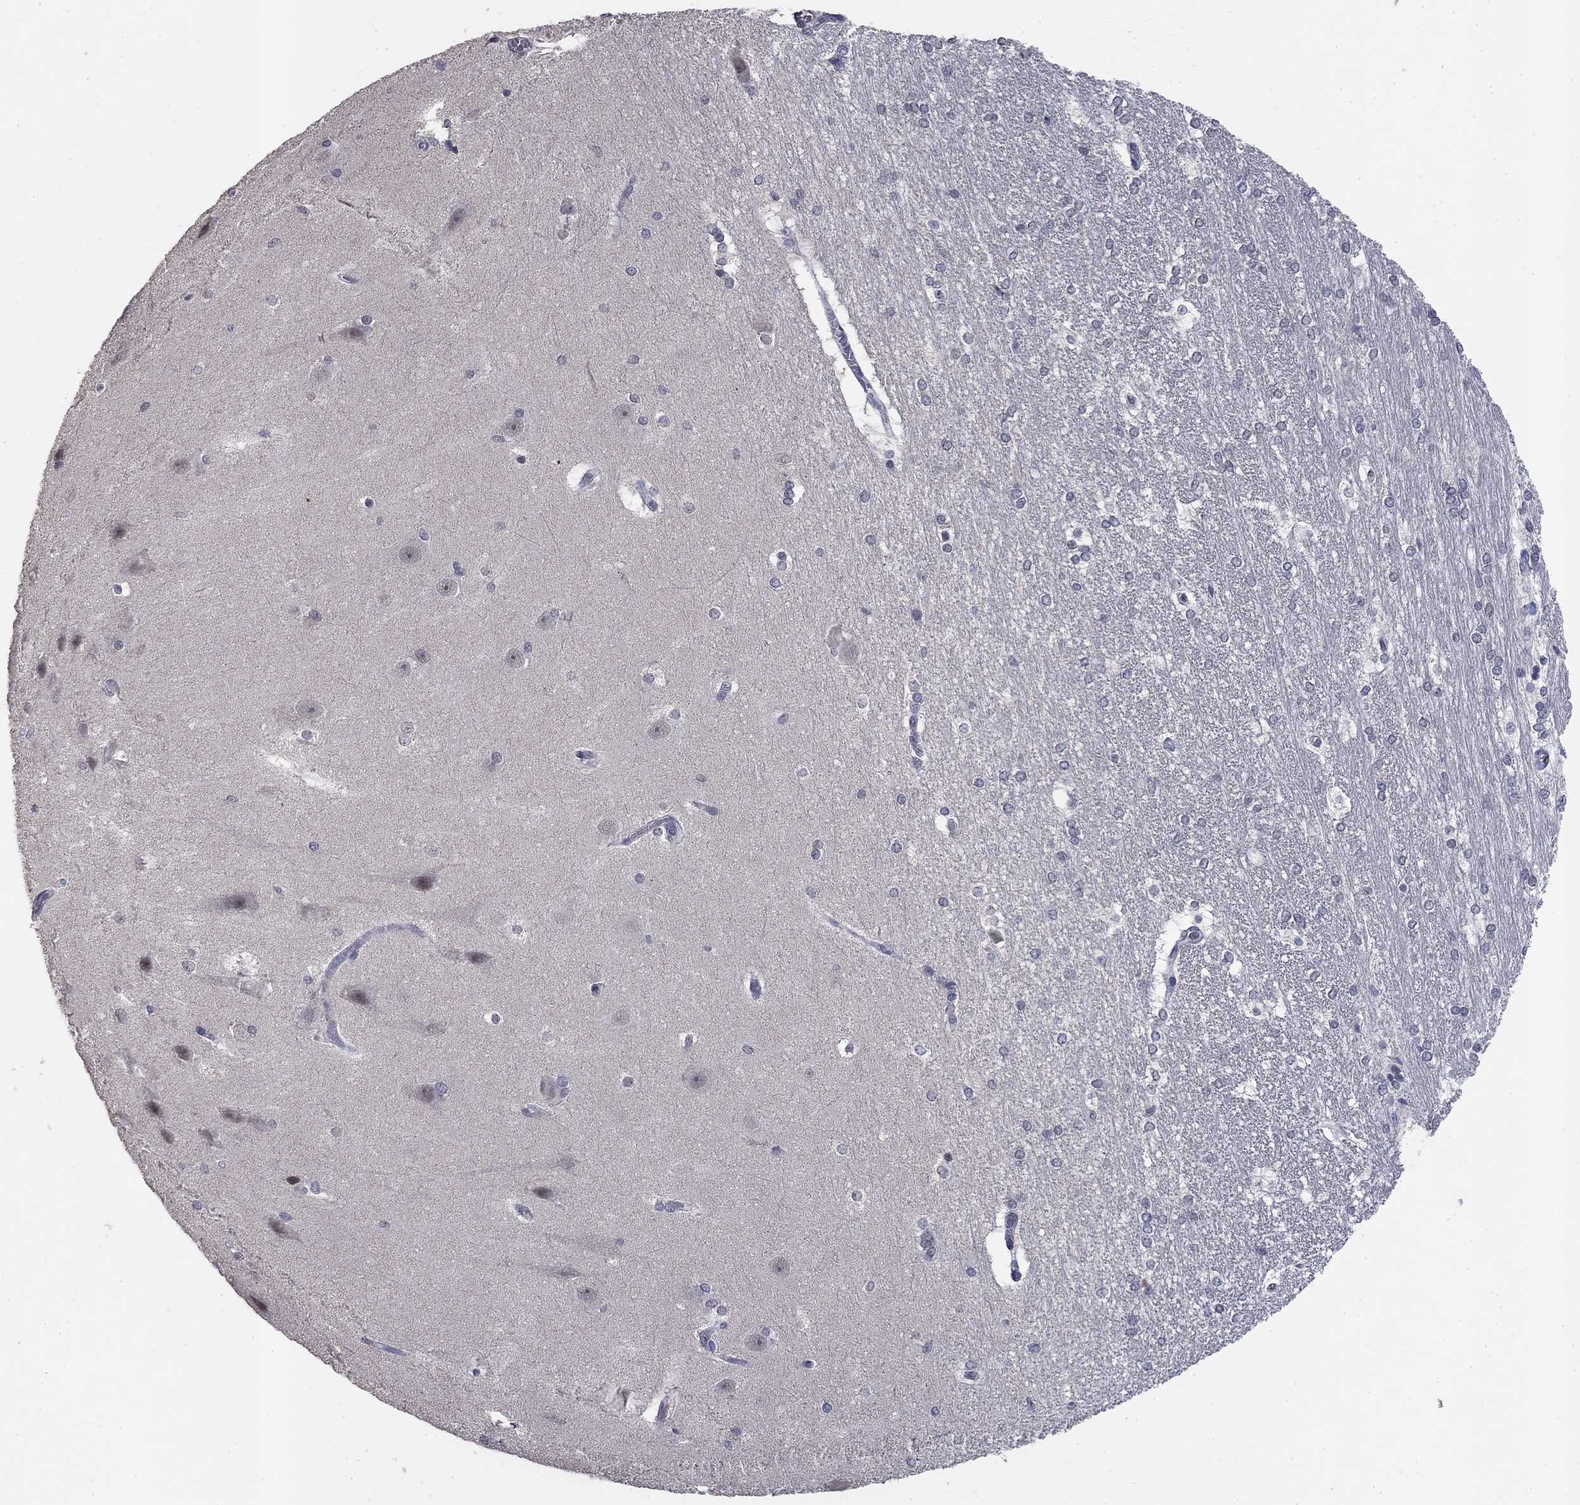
{"staining": {"intensity": "negative", "quantity": "none", "location": "none"}, "tissue": "hippocampus", "cell_type": "Glial cells", "image_type": "normal", "snomed": [{"axis": "morphology", "description": "Normal tissue, NOS"}, {"axis": "topography", "description": "Cerebral cortex"}, {"axis": "topography", "description": "Hippocampus"}], "caption": "Protein analysis of normal hippocampus displays no significant staining in glial cells.", "gene": "SPATA33", "patient": {"sex": "female", "age": 19}}